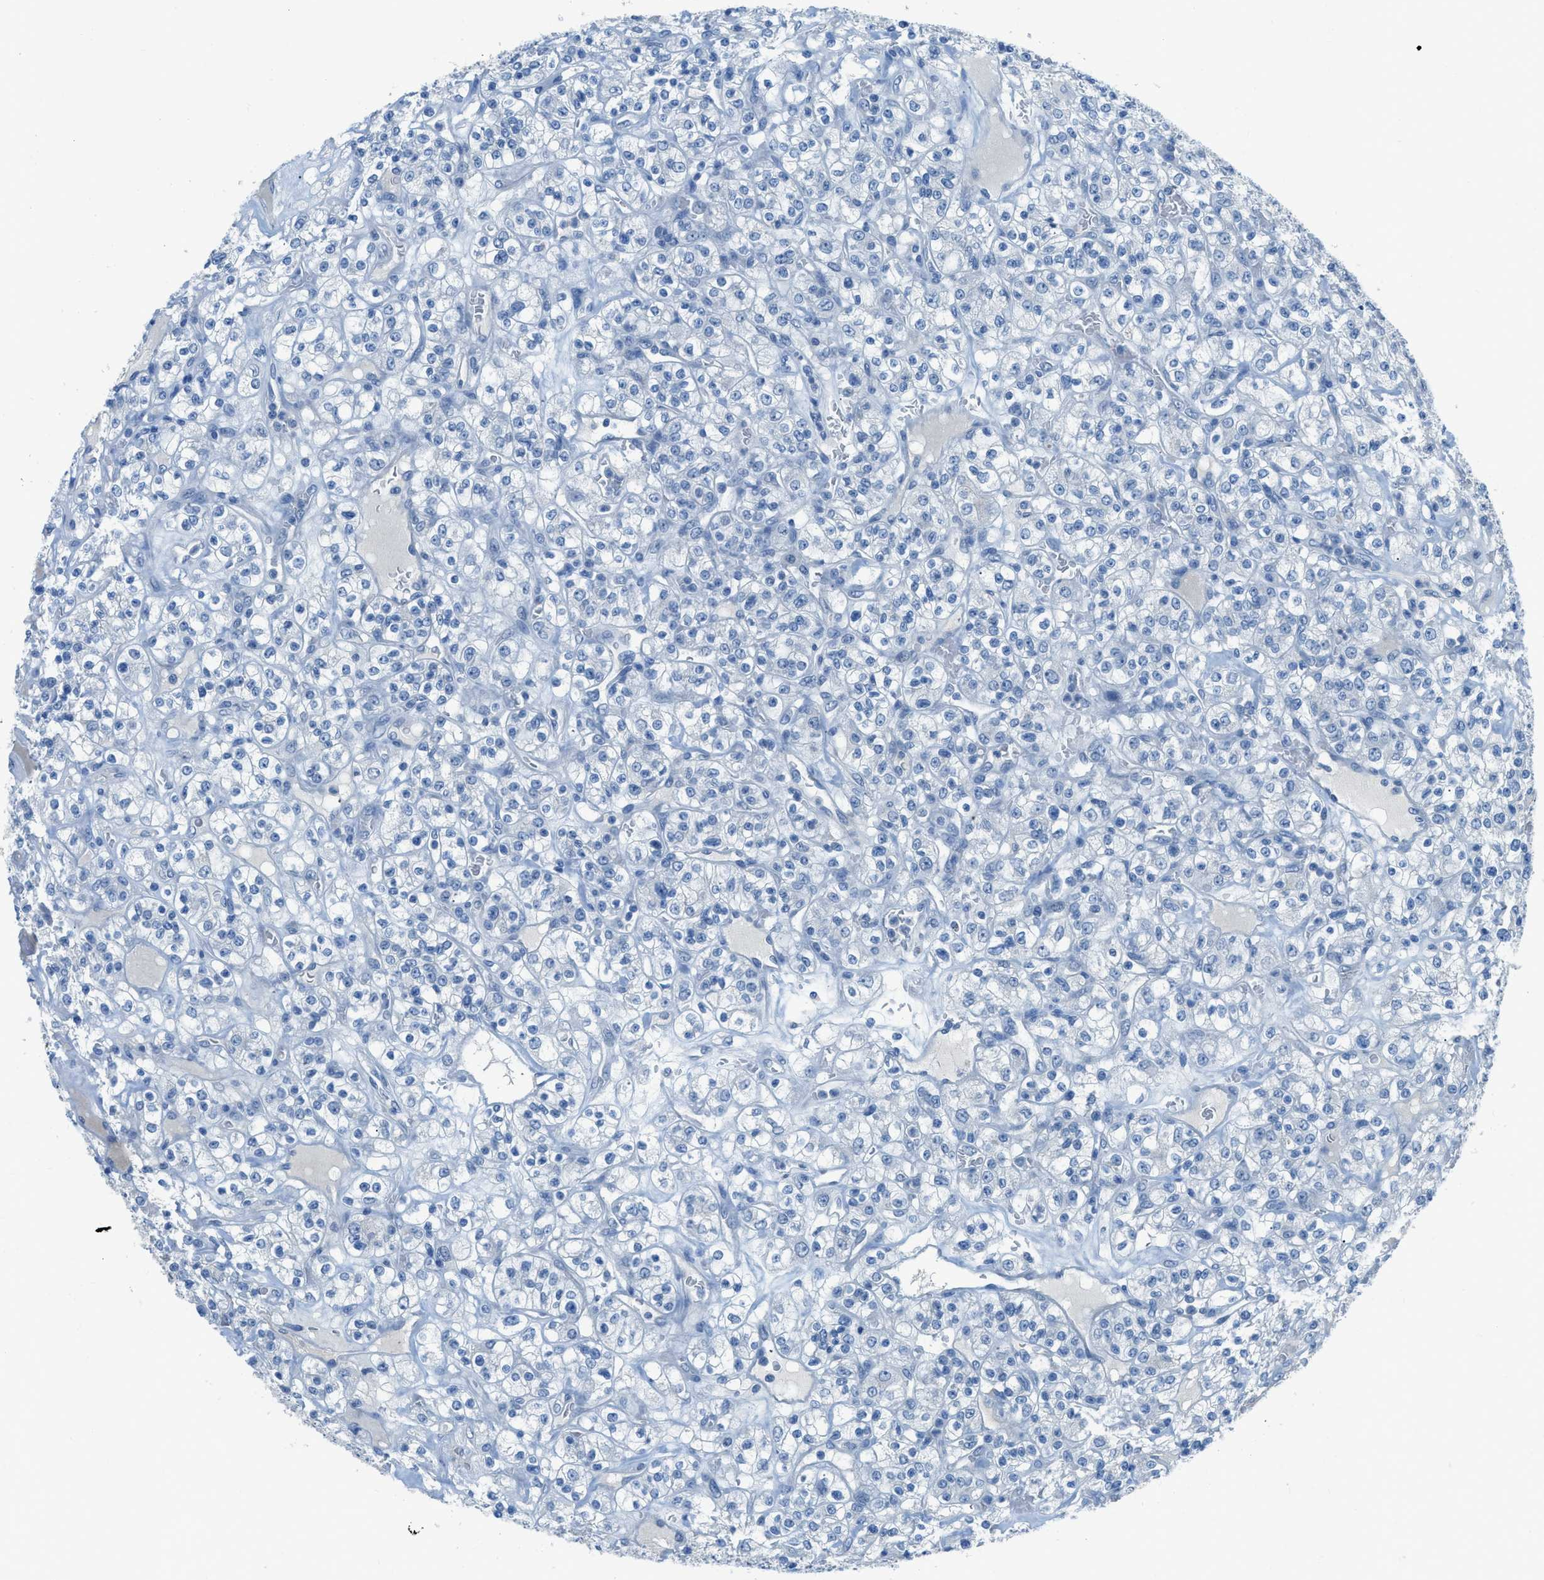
{"staining": {"intensity": "negative", "quantity": "none", "location": "none"}, "tissue": "renal cancer", "cell_type": "Tumor cells", "image_type": "cancer", "snomed": [{"axis": "morphology", "description": "Normal tissue, NOS"}, {"axis": "morphology", "description": "Adenocarcinoma, NOS"}, {"axis": "topography", "description": "Kidney"}], "caption": "High power microscopy image of an immunohistochemistry image of renal adenocarcinoma, revealing no significant positivity in tumor cells. The staining was performed using DAB (3,3'-diaminobenzidine) to visualize the protein expression in brown, while the nuclei were stained in blue with hematoxylin (Magnification: 20x).", "gene": "ACAN", "patient": {"sex": "female", "age": 72}}